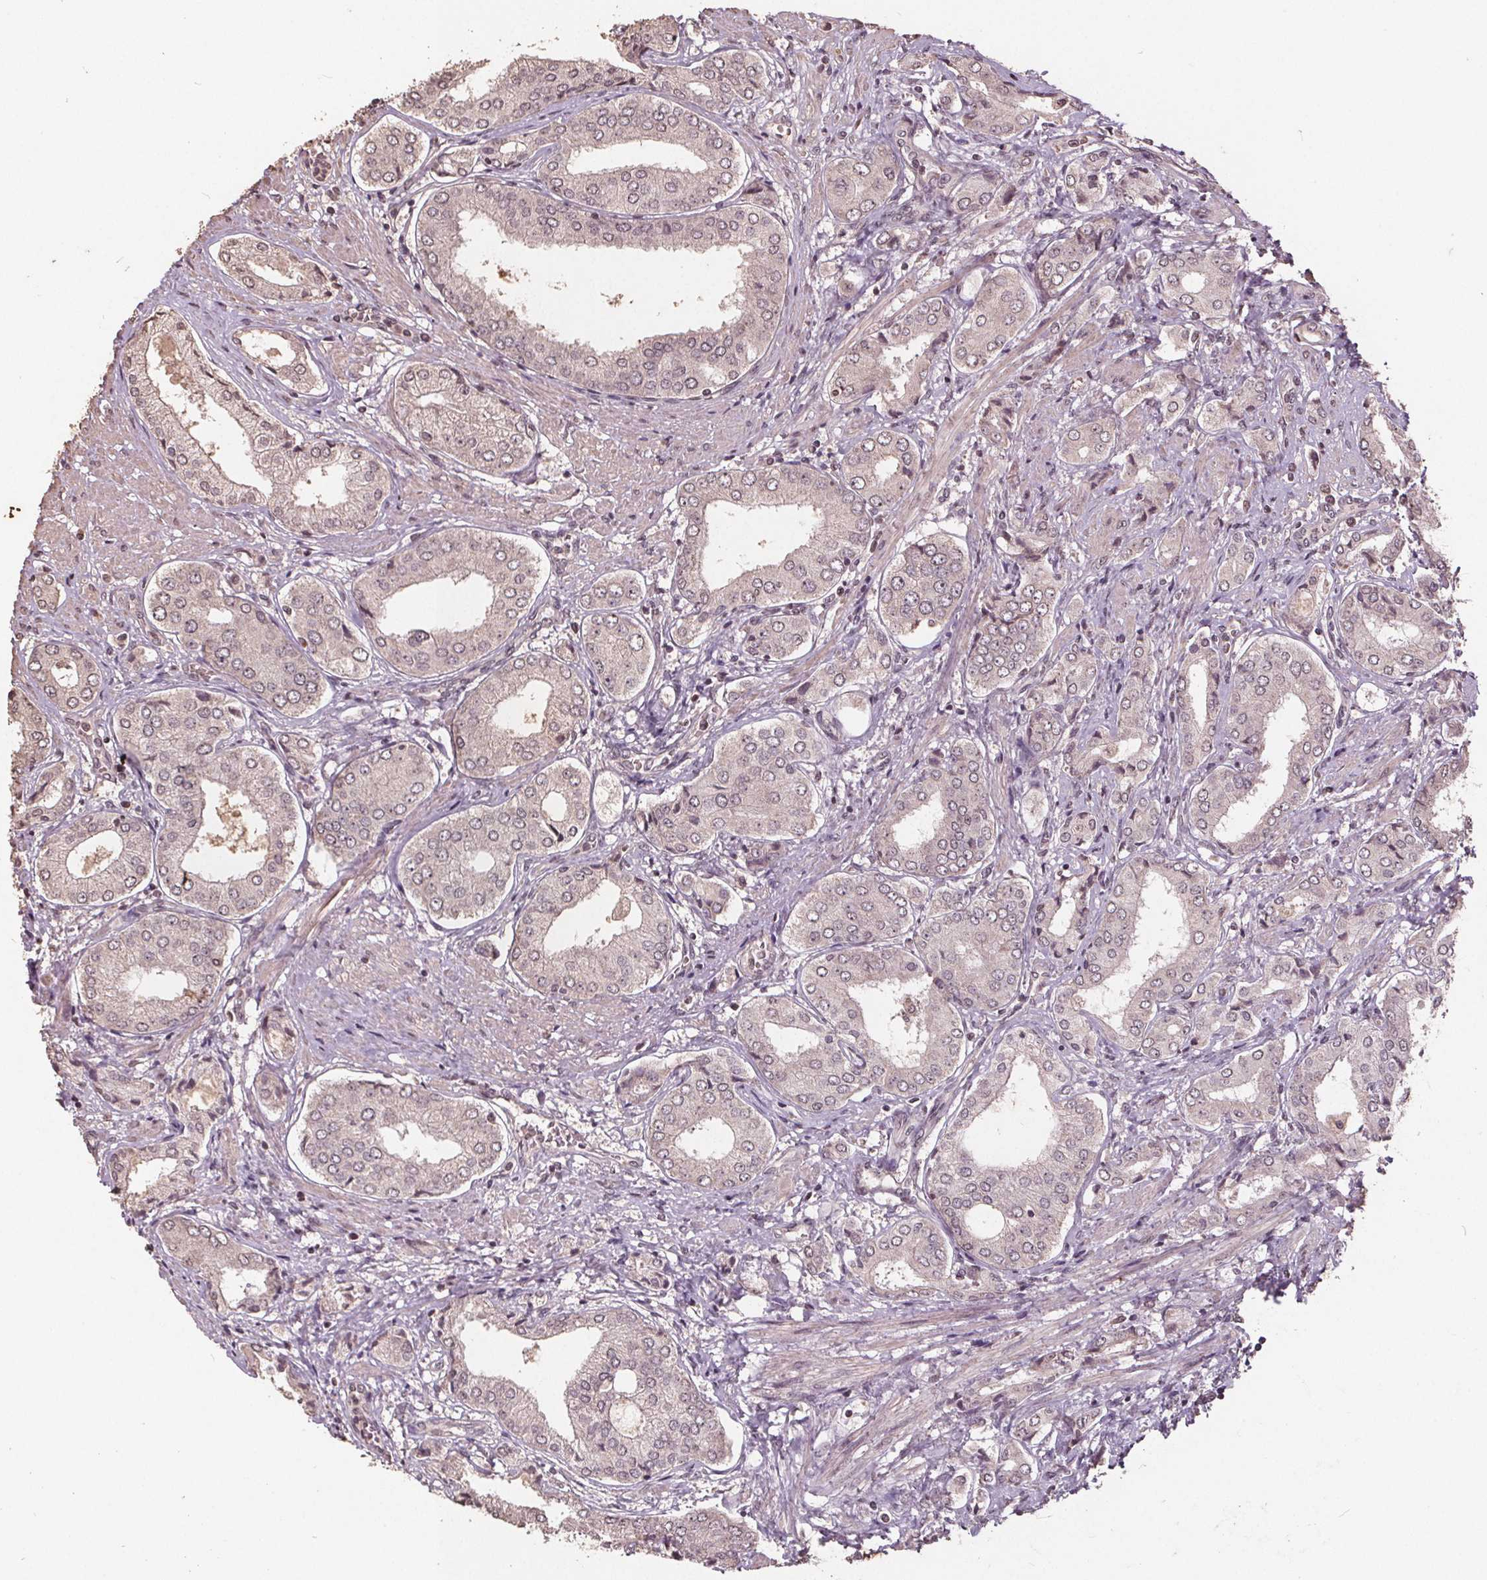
{"staining": {"intensity": "weak", "quantity": "25%-75%", "location": "cytoplasmic/membranous,nuclear"}, "tissue": "prostate cancer", "cell_type": "Tumor cells", "image_type": "cancer", "snomed": [{"axis": "morphology", "description": "Adenocarcinoma, NOS"}, {"axis": "topography", "description": "Prostate"}], "caption": "A brown stain highlights weak cytoplasmic/membranous and nuclear staining of a protein in prostate adenocarcinoma tumor cells.", "gene": "DNMT3B", "patient": {"sex": "male", "age": 63}}